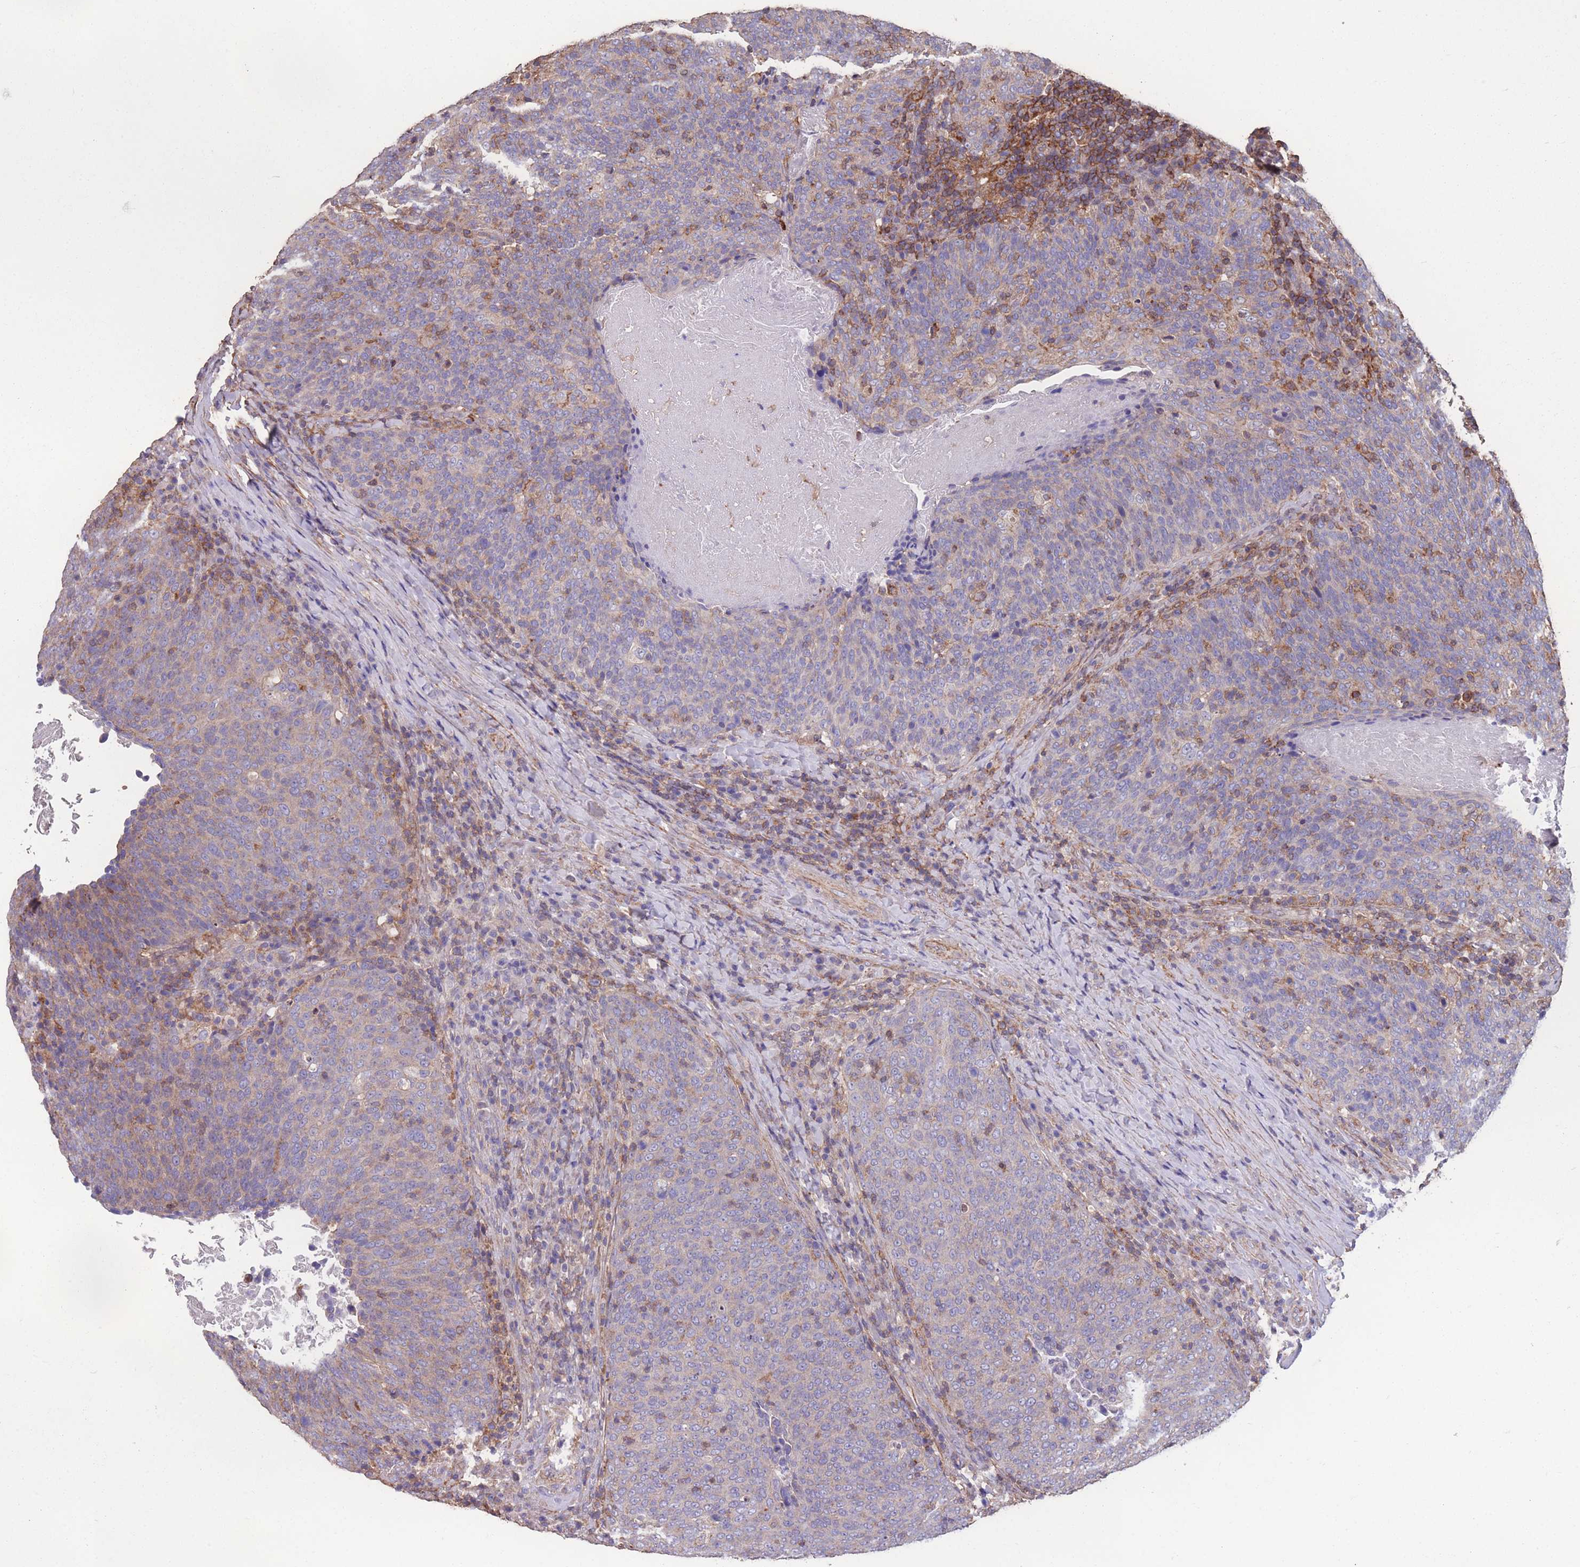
{"staining": {"intensity": "negative", "quantity": "none", "location": "none"}, "tissue": "head and neck cancer", "cell_type": "Tumor cells", "image_type": "cancer", "snomed": [{"axis": "morphology", "description": "Squamous cell carcinoma, NOS"}, {"axis": "morphology", "description": "Squamous cell carcinoma, metastatic, NOS"}, {"axis": "topography", "description": "Lymph node"}, {"axis": "topography", "description": "Head-Neck"}], "caption": "Protein analysis of head and neck cancer displays no significant staining in tumor cells.", "gene": "NUDT21", "patient": {"sex": "male", "age": 62}}